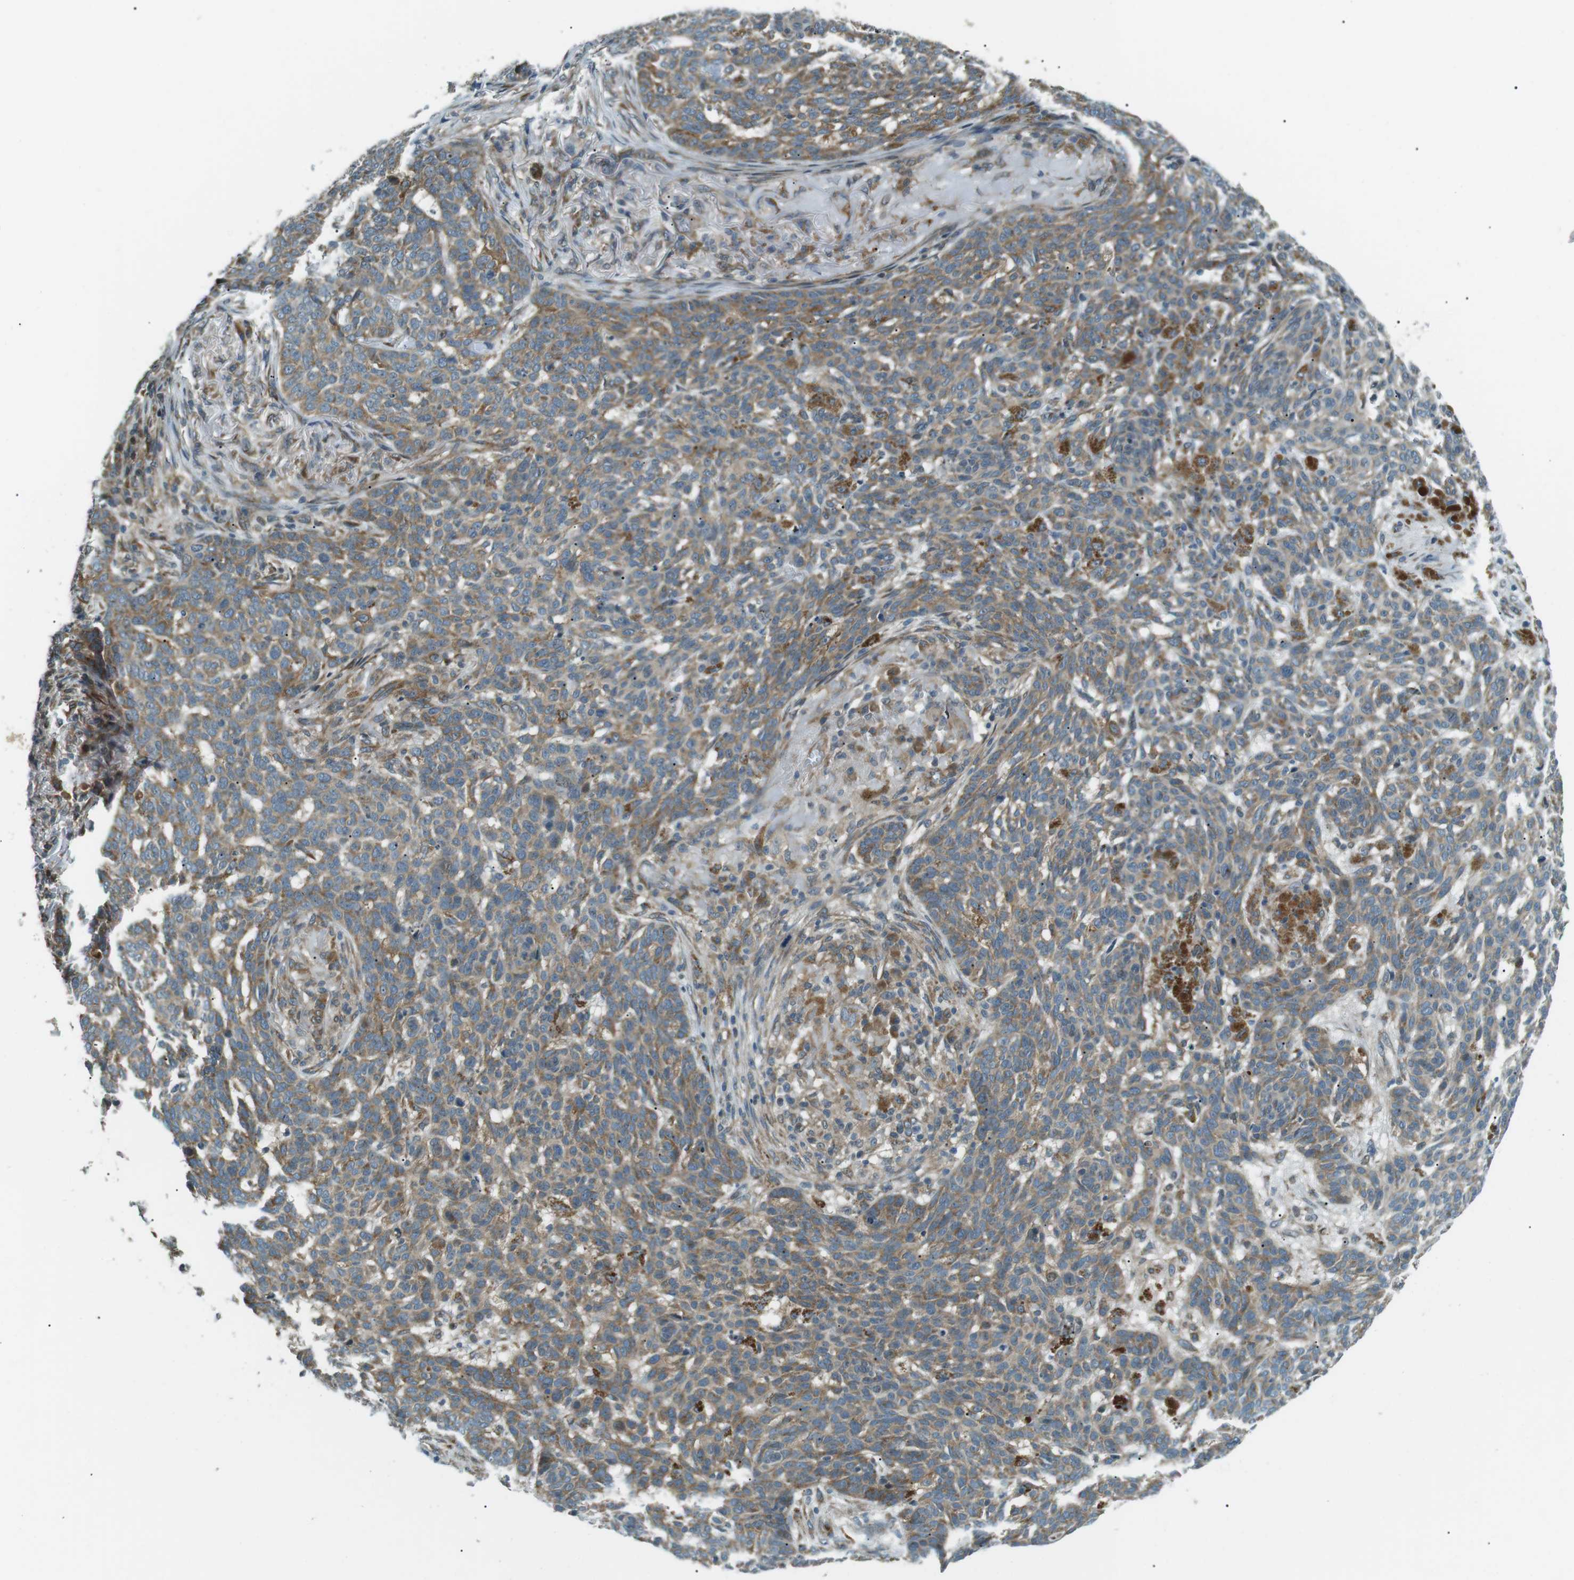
{"staining": {"intensity": "moderate", "quantity": ">75%", "location": "cytoplasmic/membranous"}, "tissue": "skin cancer", "cell_type": "Tumor cells", "image_type": "cancer", "snomed": [{"axis": "morphology", "description": "Basal cell carcinoma"}, {"axis": "topography", "description": "Skin"}], "caption": "Tumor cells reveal medium levels of moderate cytoplasmic/membranous expression in approximately >75% of cells in human basal cell carcinoma (skin). (brown staining indicates protein expression, while blue staining denotes nuclei).", "gene": "TMEM74", "patient": {"sex": "male", "age": 85}}